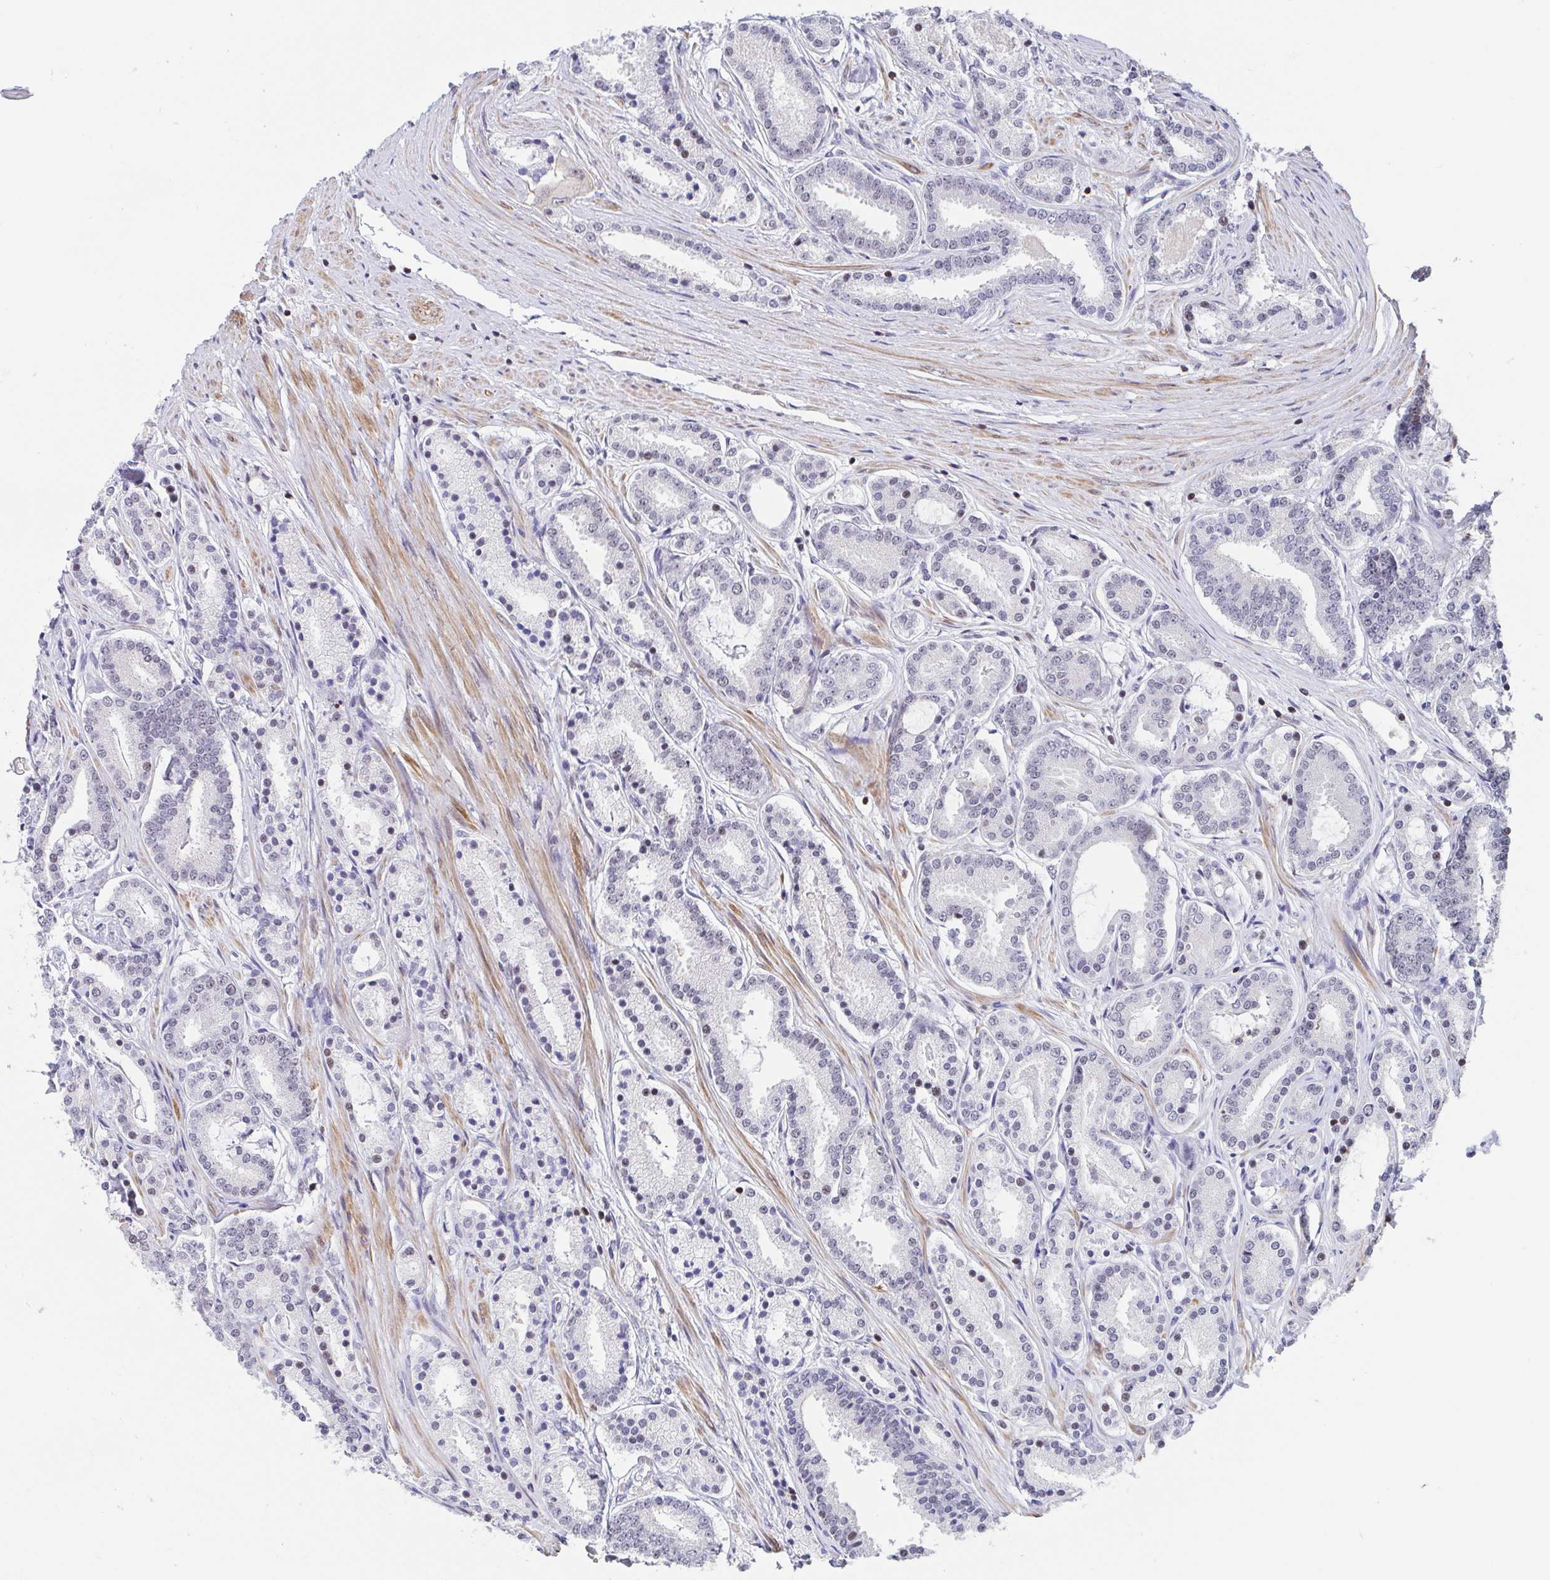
{"staining": {"intensity": "negative", "quantity": "none", "location": "none"}, "tissue": "prostate cancer", "cell_type": "Tumor cells", "image_type": "cancer", "snomed": [{"axis": "morphology", "description": "Adenocarcinoma, High grade"}, {"axis": "topography", "description": "Prostate"}], "caption": "DAB (3,3'-diaminobenzidine) immunohistochemical staining of human prostate adenocarcinoma (high-grade) displays no significant staining in tumor cells.", "gene": "WDR72", "patient": {"sex": "male", "age": 63}}